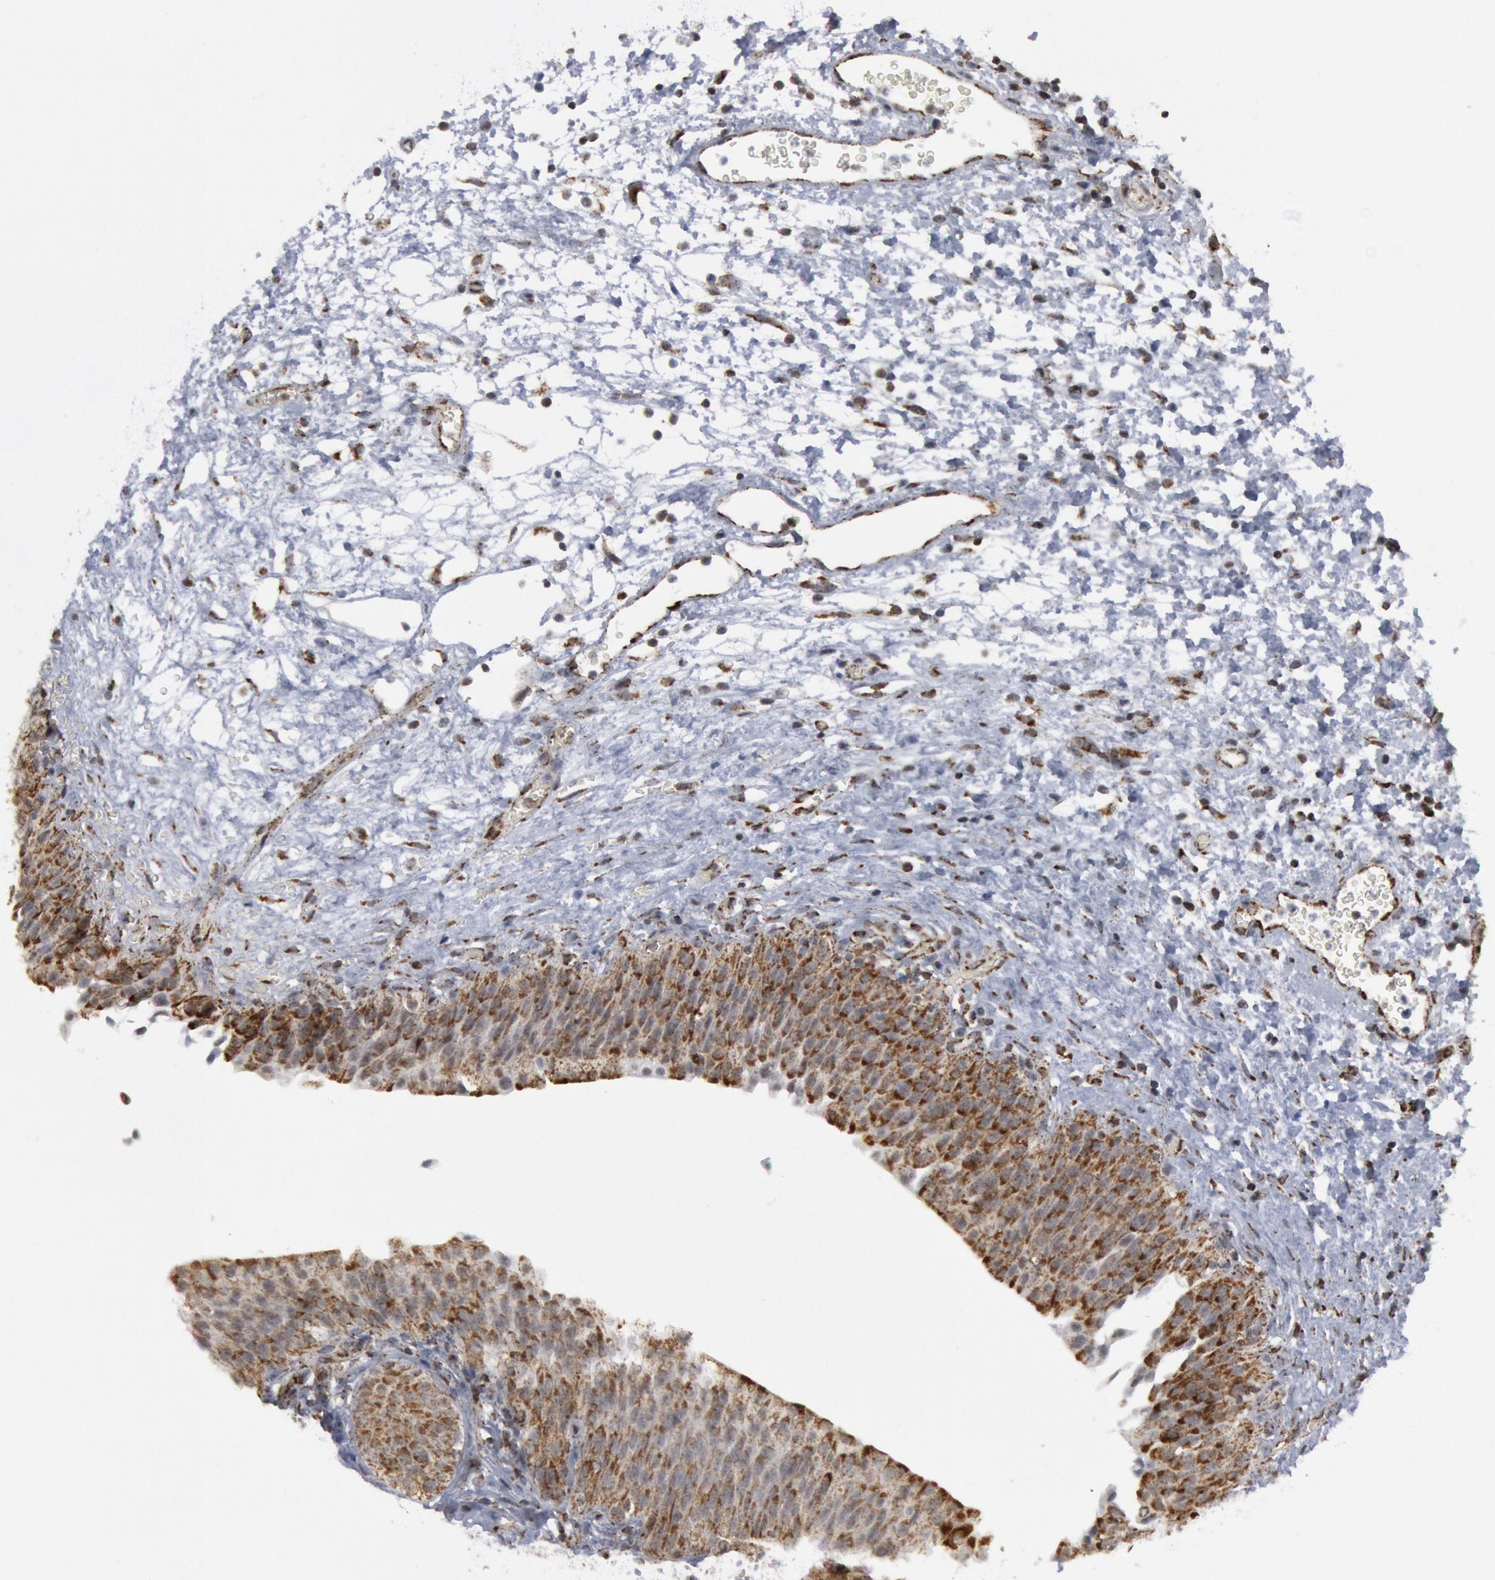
{"staining": {"intensity": "moderate", "quantity": ">75%", "location": "cytoplasmic/membranous"}, "tissue": "urinary bladder", "cell_type": "Urothelial cells", "image_type": "normal", "snomed": [{"axis": "morphology", "description": "Normal tissue, NOS"}, {"axis": "topography", "description": "Smooth muscle"}, {"axis": "topography", "description": "Urinary bladder"}], "caption": "DAB immunohistochemical staining of benign urinary bladder reveals moderate cytoplasmic/membranous protein staining in approximately >75% of urothelial cells. (Stains: DAB in brown, nuclei in blue, Microscopy: brightfield microscopy at high magnification).", "gene": "CASP9", "patient": {"sex": "male", "age": 35}}